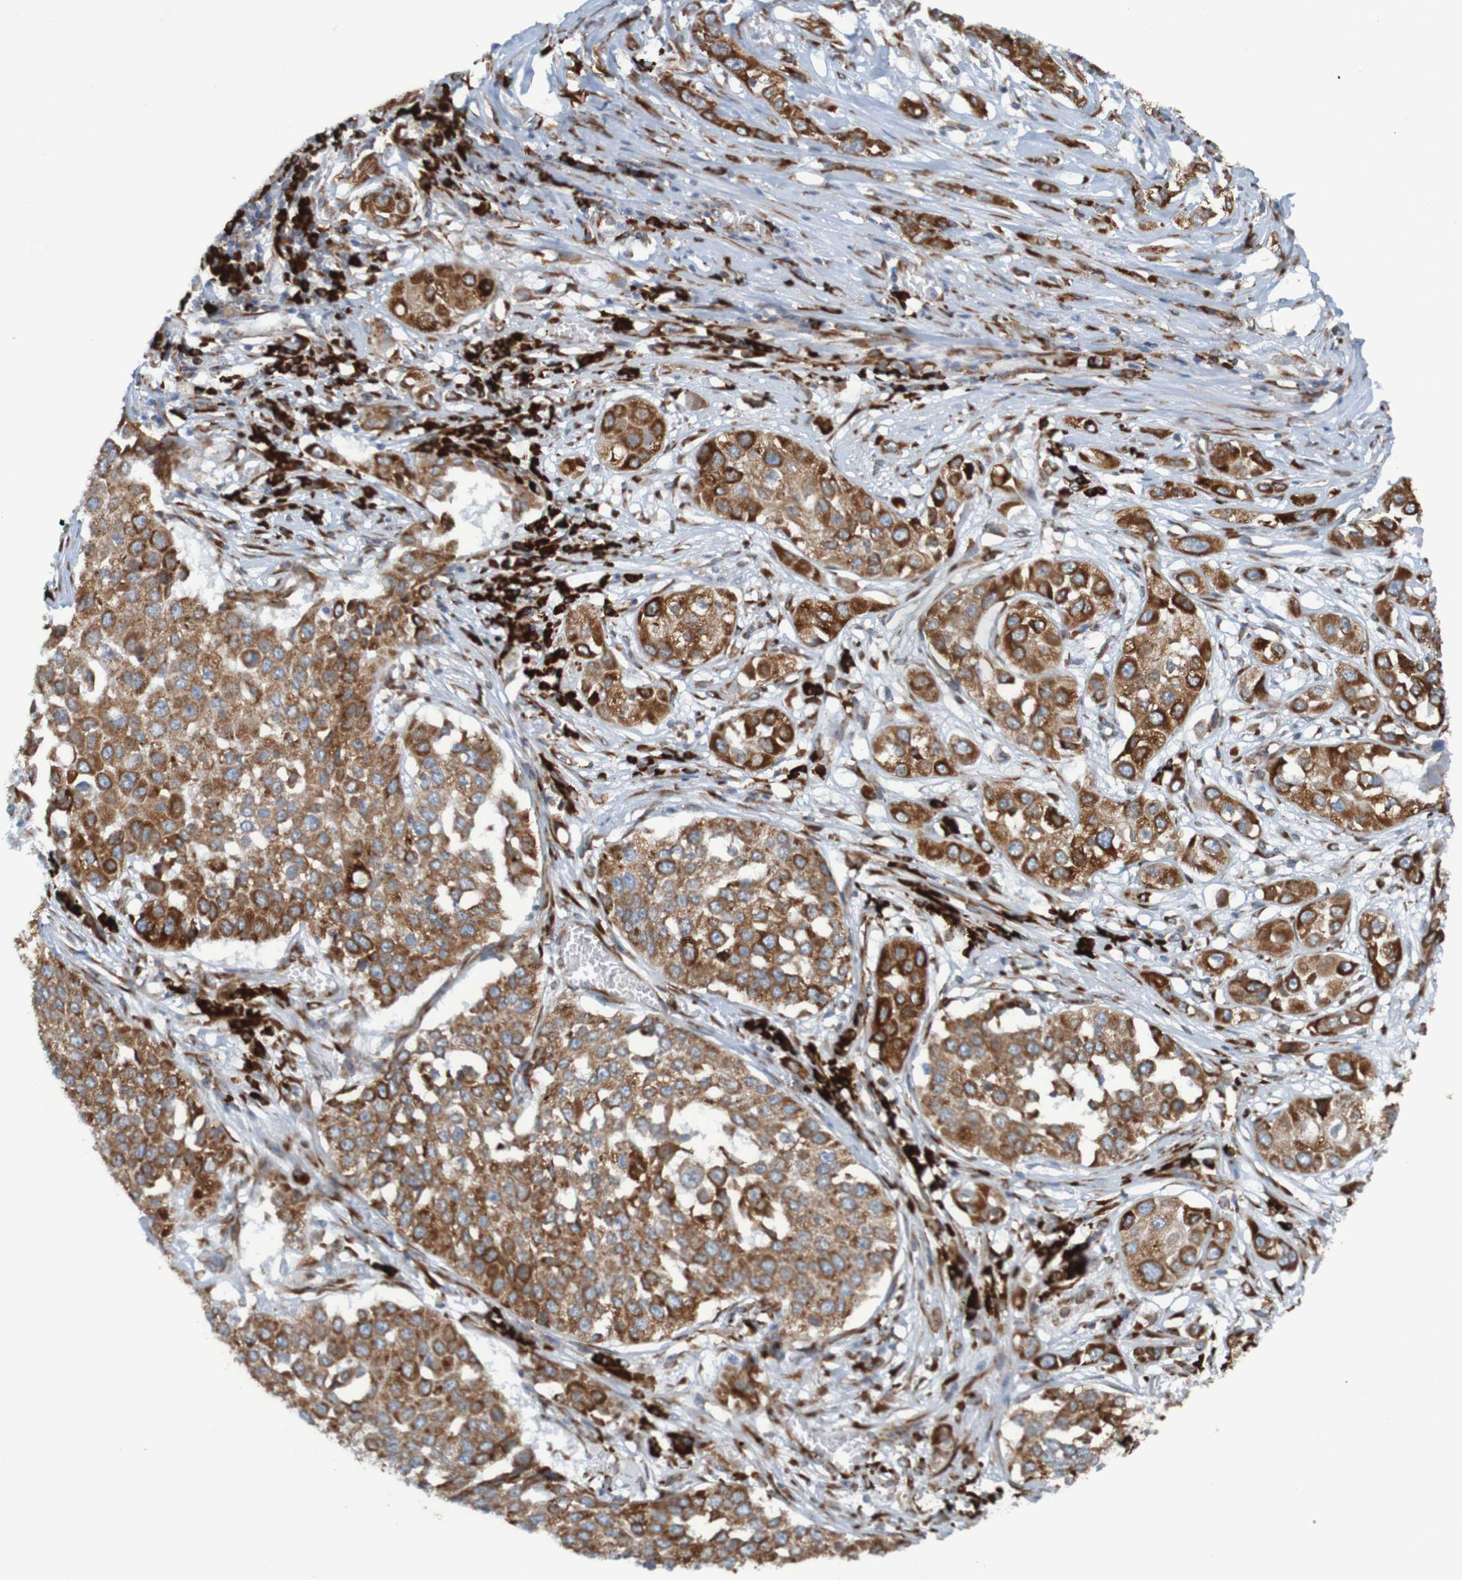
{"staining": {"intensity": "moderate", "quantity": ">75%", "location": "cytoplasmic/membranous"}, "tissue": "lung cancer", "cell_type": "Tumor cells", "image_type": "cancer", "snomed": [{"axis": "morphology", "description": "Squamous cell carcinoma, NOS"}, {"axis": "topography", "description": "Lung"}], "caption": "Immunohistochemical staining of squamous cell carcinoma (lung) shows medium levels of moderate cytoplasmic/membranous protein staining in approximately >75% of tumor cells.", "gene": "SSR1", "patient": {"sex": "male", "age": 71}}